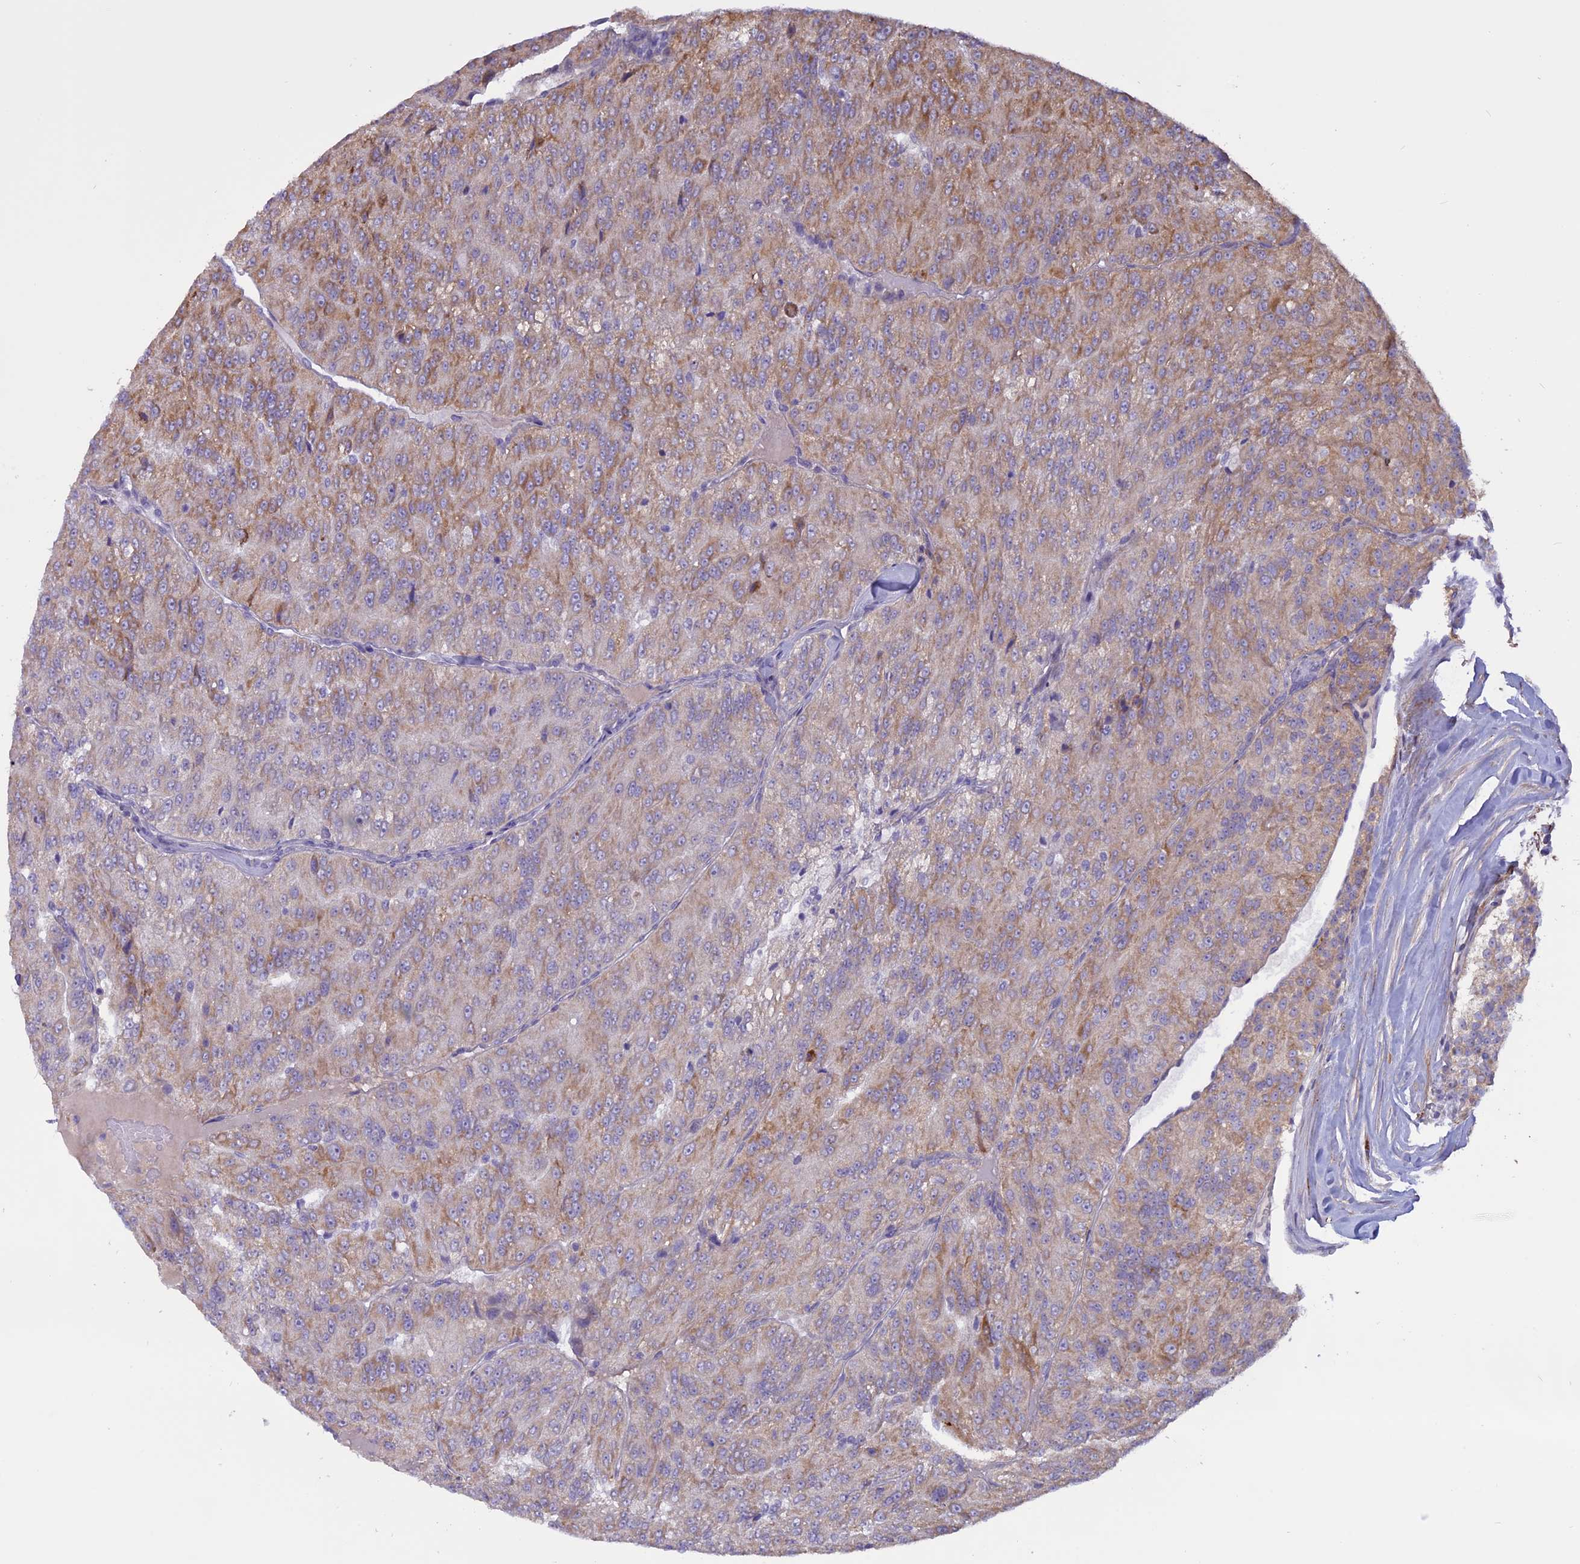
{"staining": {"intensity": "weak", "quantity": "25%-75%", "location": "cytoplasmic/membranous"}, "tissue": "renal cancer", "cell_type": "Tumor cells", "image_type": "cancer", "snomed": [{"axis": "morphology", "description": "Adenocarcinoma, NOS"}, {"axis": "topography", "description": "Kidney"}], "caption": "Renal cancer stained with immunohistochemistry displays weak cytoplasmic/membranous staining in about 25%-75% of tumor cells.", "gene": "SPHKAP", "patient": {"sex": "female", "age": 63}}